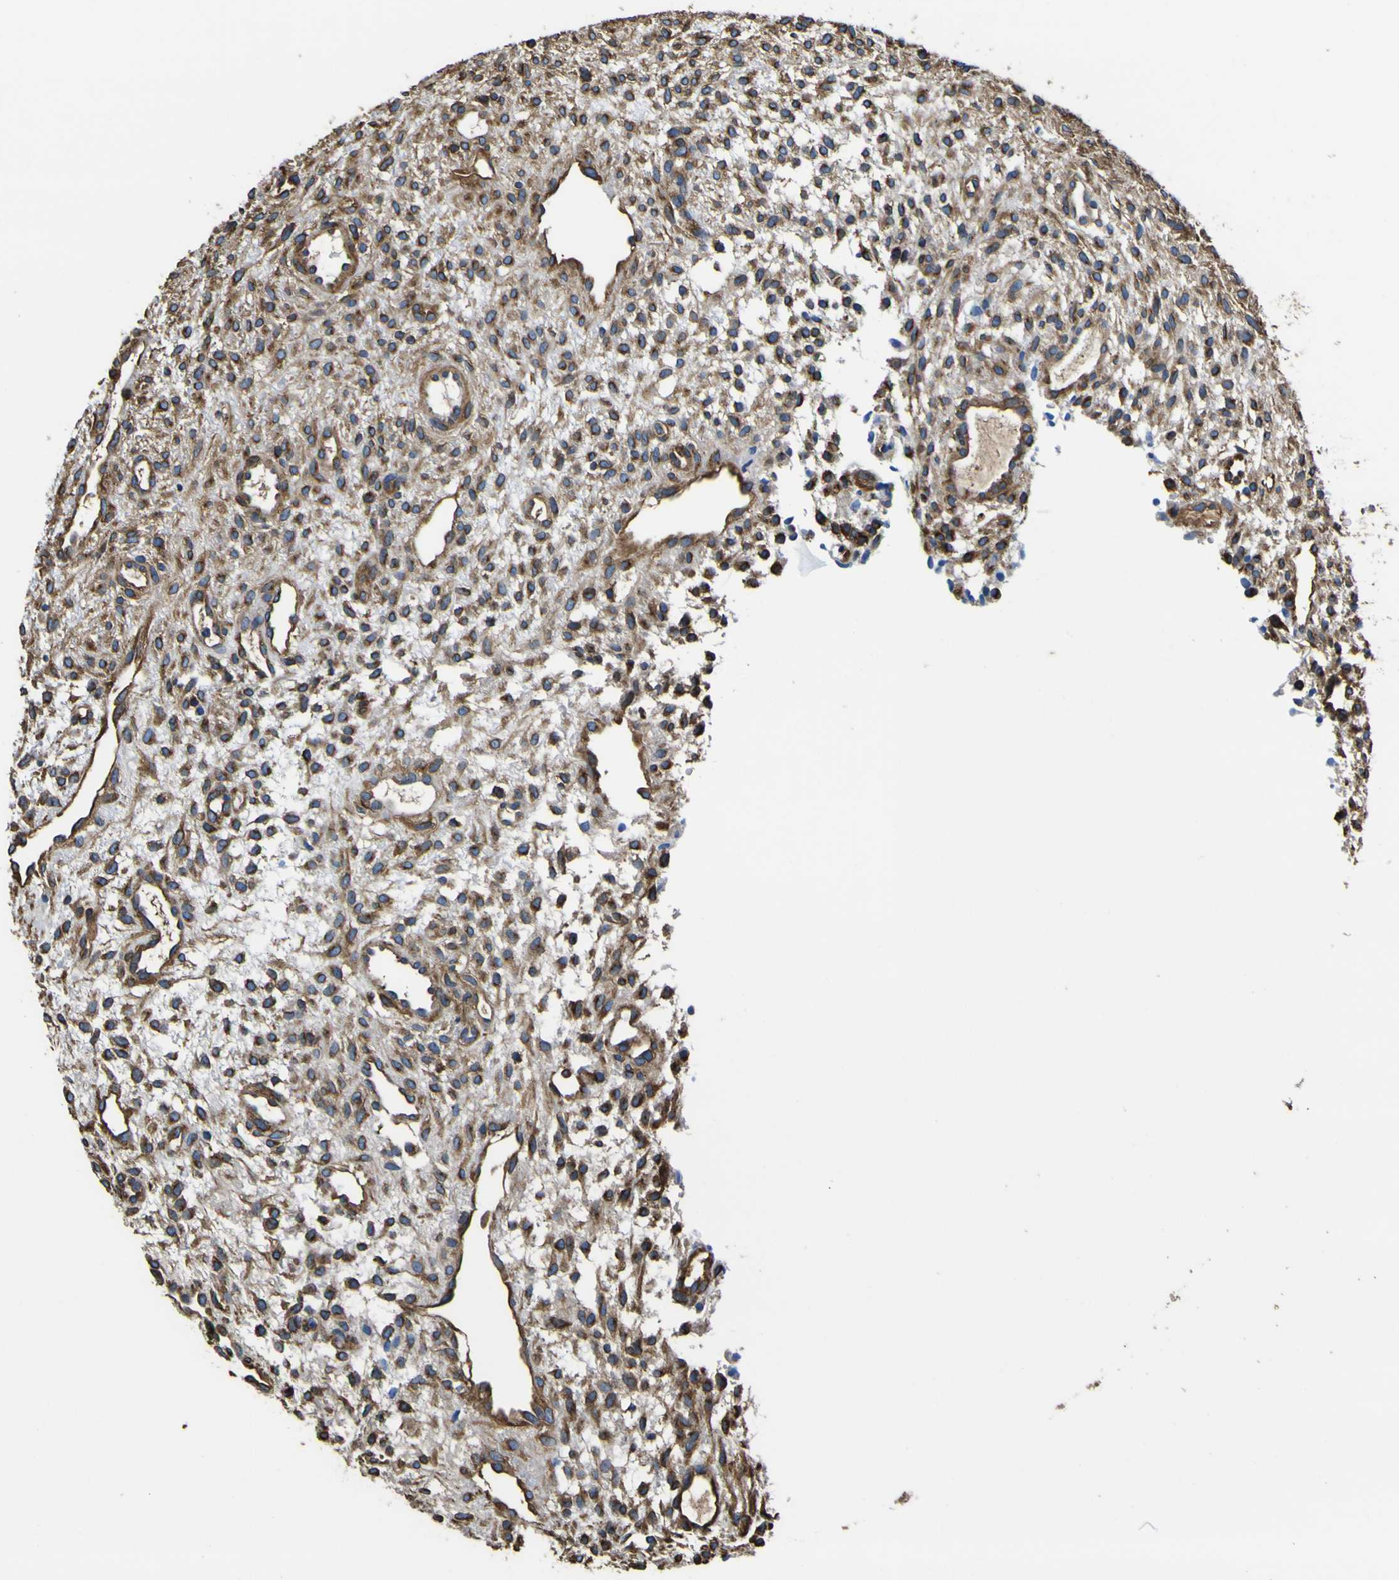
{"staining": {"intensity": "moderate", "quantity": "25%-75%", "location": "cytoplasmic/membranous"}, "tissue": "ovary", "cell_type": "Ovarian stroma cells", "image_type": "normal", "snomed": [{"axis": "morphology", "description": "Normal tissue, NOS"}, {"axis": "morphology", "description": "Cyst, NOS"}, {"axis": "topography", "description": "Ovary"}], "caption": "This histopathology image reveals normal ovary stained with immunohistochemistry to label a protein in brown. The cytoplasmic/membranous of ovarian stroma cells show moderate positivity for the protein. Nuclei are counter-stained blue.", "gene": "TUBA1B", "patient": {"sex": "female", "age": 18}}